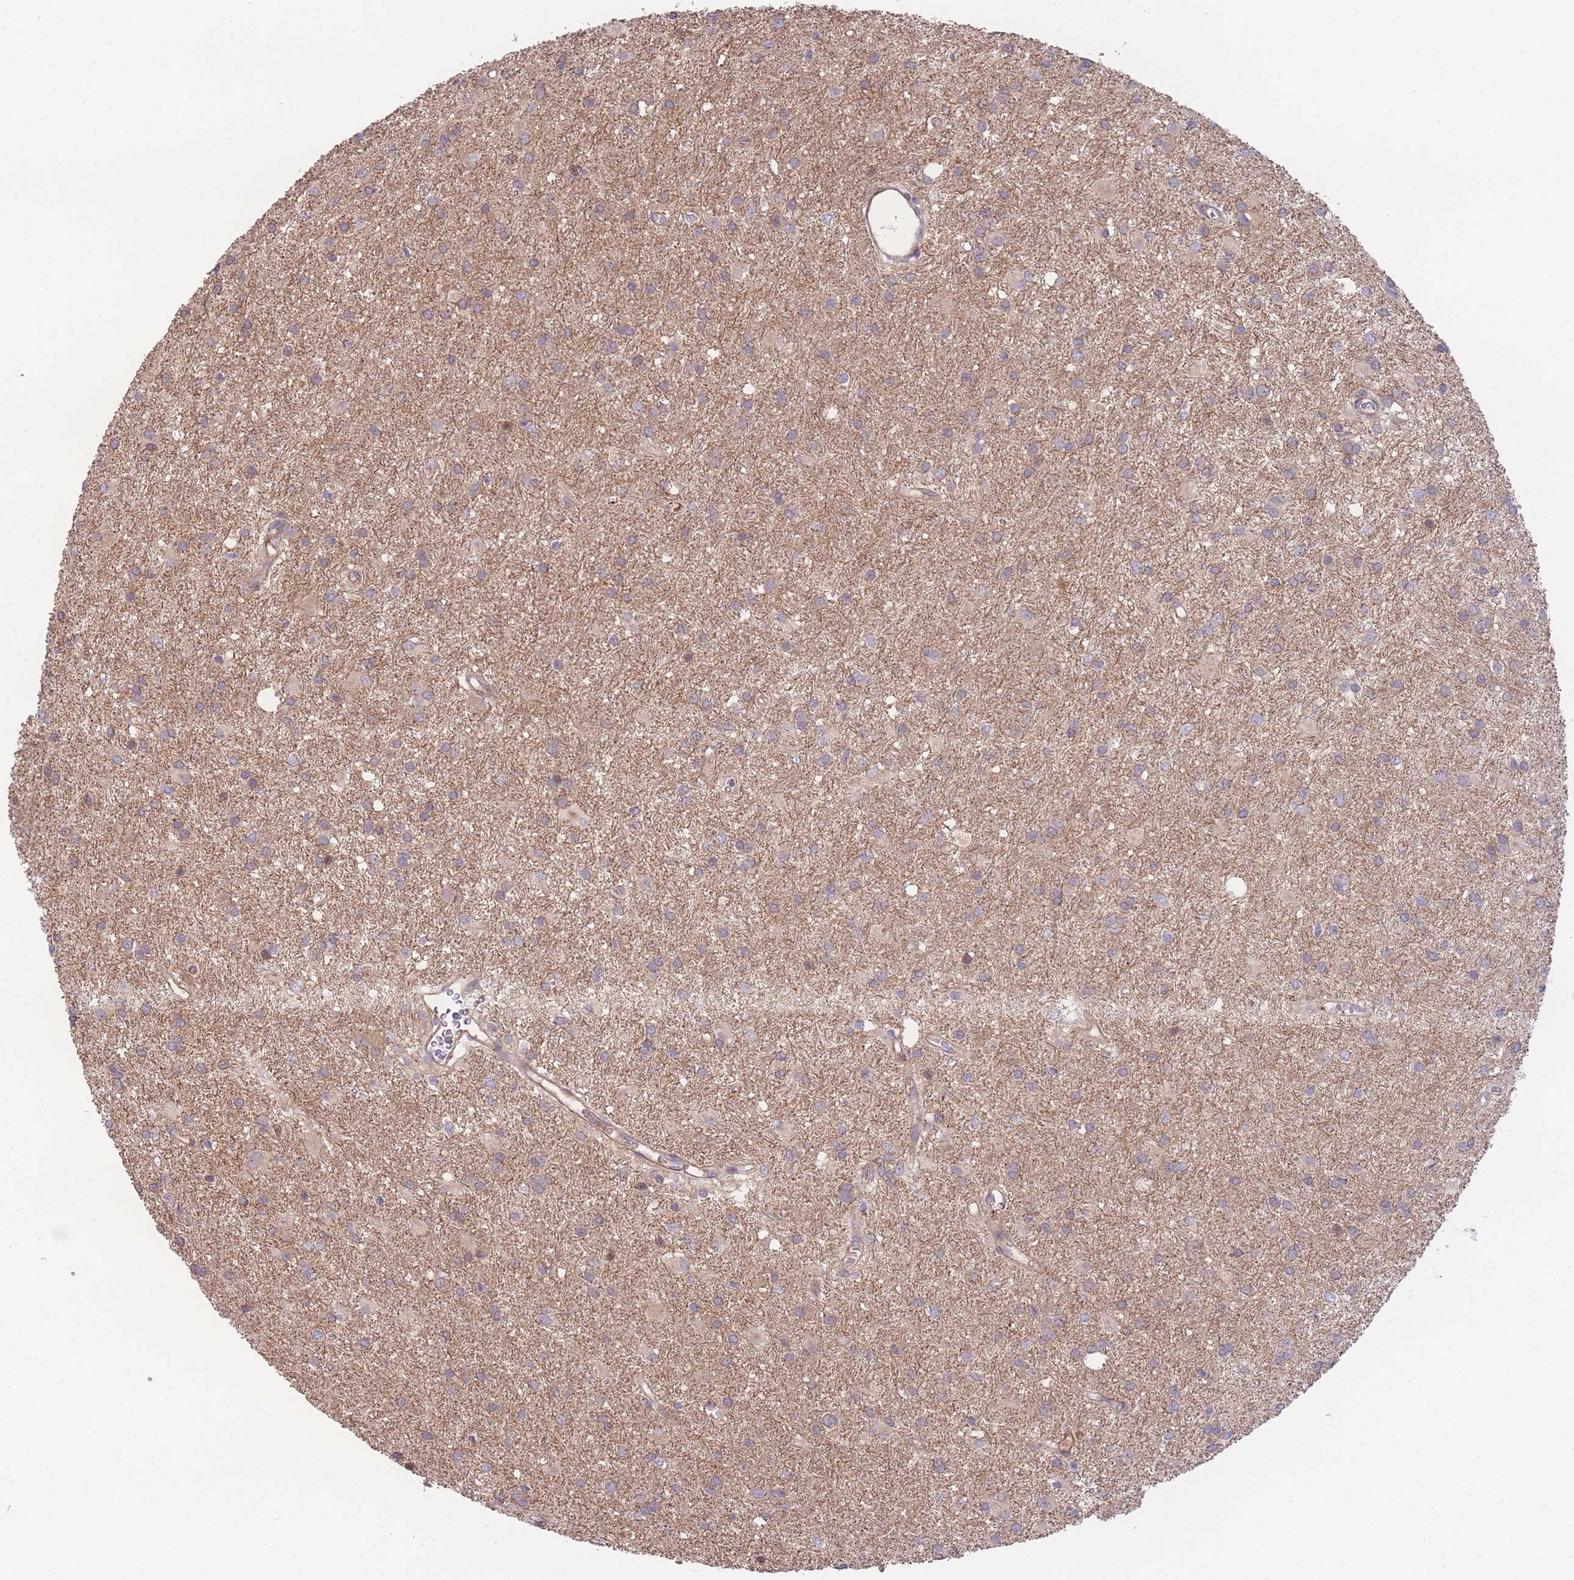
{"staining": {"intensity": "weak", "quantity": ">75%", "location": "cytoplasmic/membranous"}, "tissue": "glioma", "cell_type": "Tumor cells", "image_type": "cancer", "snomed": [{"axis": "morphology", "description": "Glioma, malignant, High grade"}, {"axis": "topography", "description": "Brain"}], "caption": "This micrograph displays immunohistochemistry staining of human glioma, with low weak cytoplasmic/membranous staining in about >75% of tumor cells.", "gene": "STEAP3", "patient": {"sex": "female", "age": 50}}